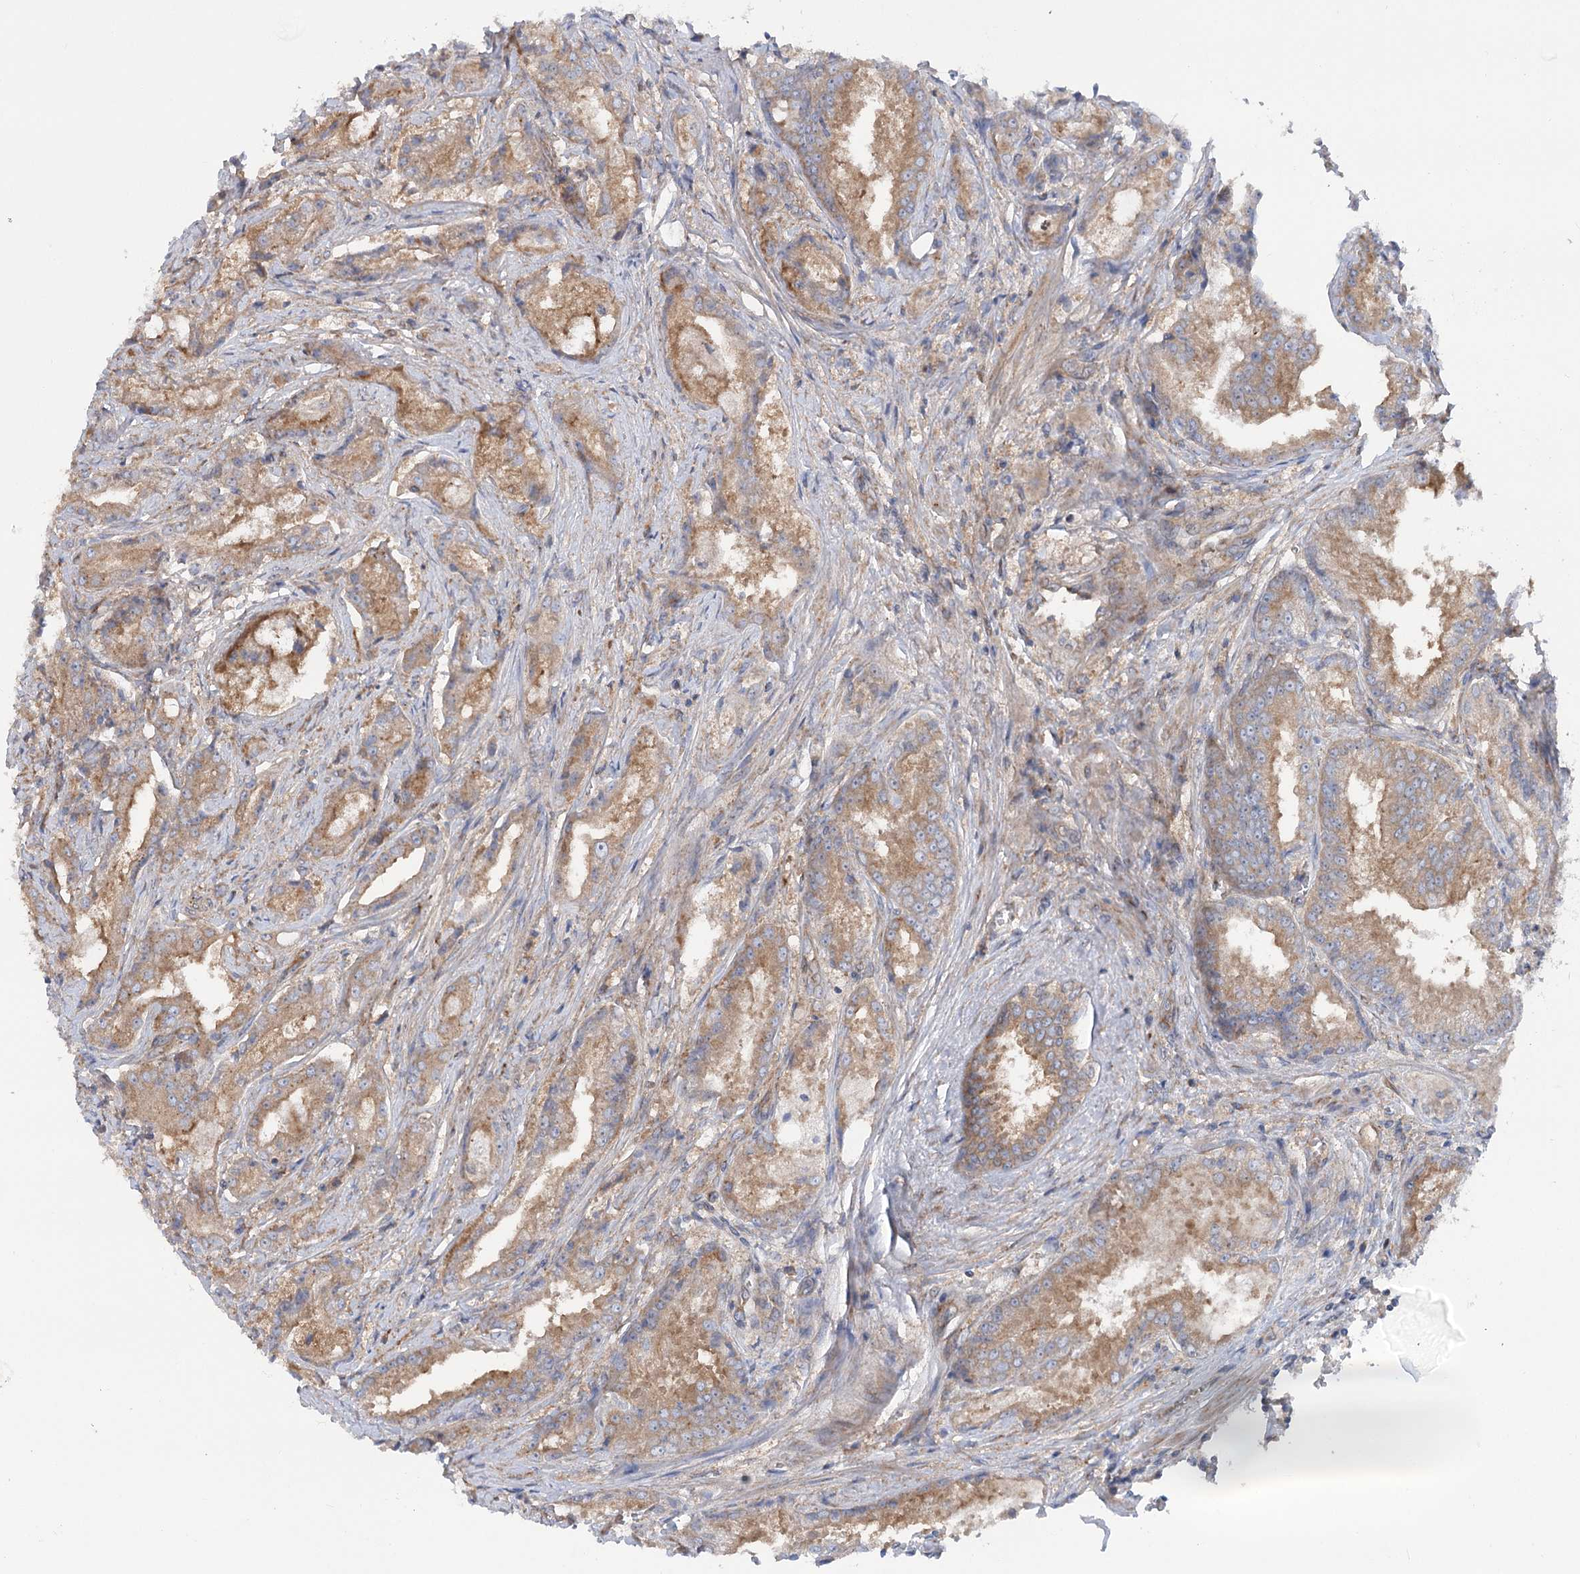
{"staining": {"intensity": "moderate", "quantity": ">75%", "location": "cytoplasmic/membranous"}, "tissue": "prostate cancer", "cell_type": "Tumor cells", "image_type": "cancer", "snomed": [{"axis": "morphology", "description": "Adenocarcinoma, High grade"}, {"axis": "topography", "description": "Prostate"}], "caption": "An image showing moderate cytoplasmic/membranous expression in approximately >75% of tumor cells in prostate high-grade adenocarcinoma, as visualized by brown immunohistochemical staining.", "gene": "SCN11A", "patient": {"sex": "male", "age": 72}}